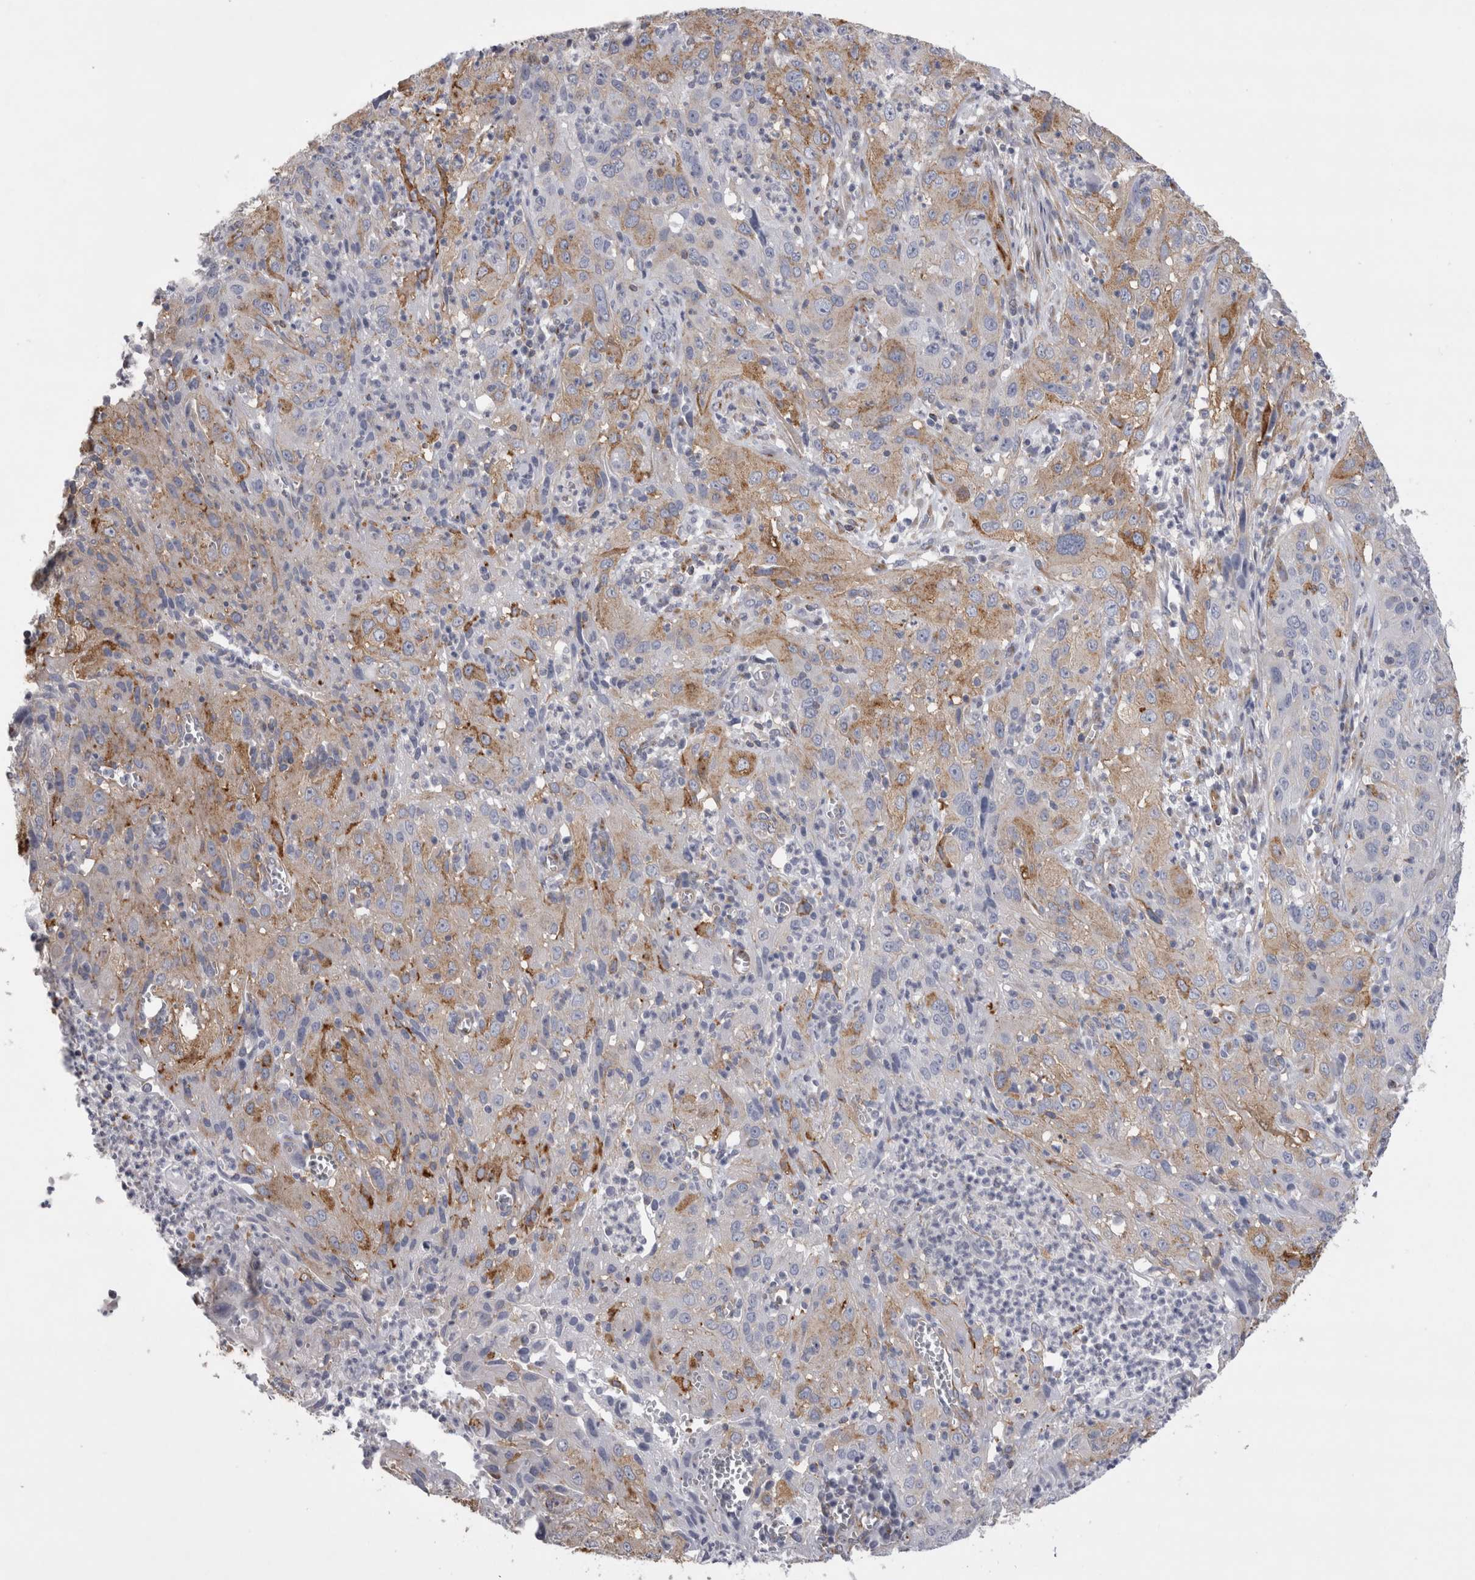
{"staining": {"intensity": "moderate", "quantity": "<25%", "location": "cytoplasmic/membranous"}, "tissue": "cervical cancer", "cell_type": "Tumor cells", "image_type": "cancer", "snomed": [{"axis": "morphology", "description": "Squamous cell carcinoma, NOS"}, {"axis": "topography", "description": "Cervix"}], "caption": "High-magnification brightfield microscopy of cervical cancer (squamous cell carcinoma) stained with DAB (brown) and counterstained with hematoxylin (blue). tumor cells exhibit moderate cytoplasmic/membranous expression is identified in about<25% of cells.", "gene": "ATXN3", "patient": {"sex": "female", "age": 32}}